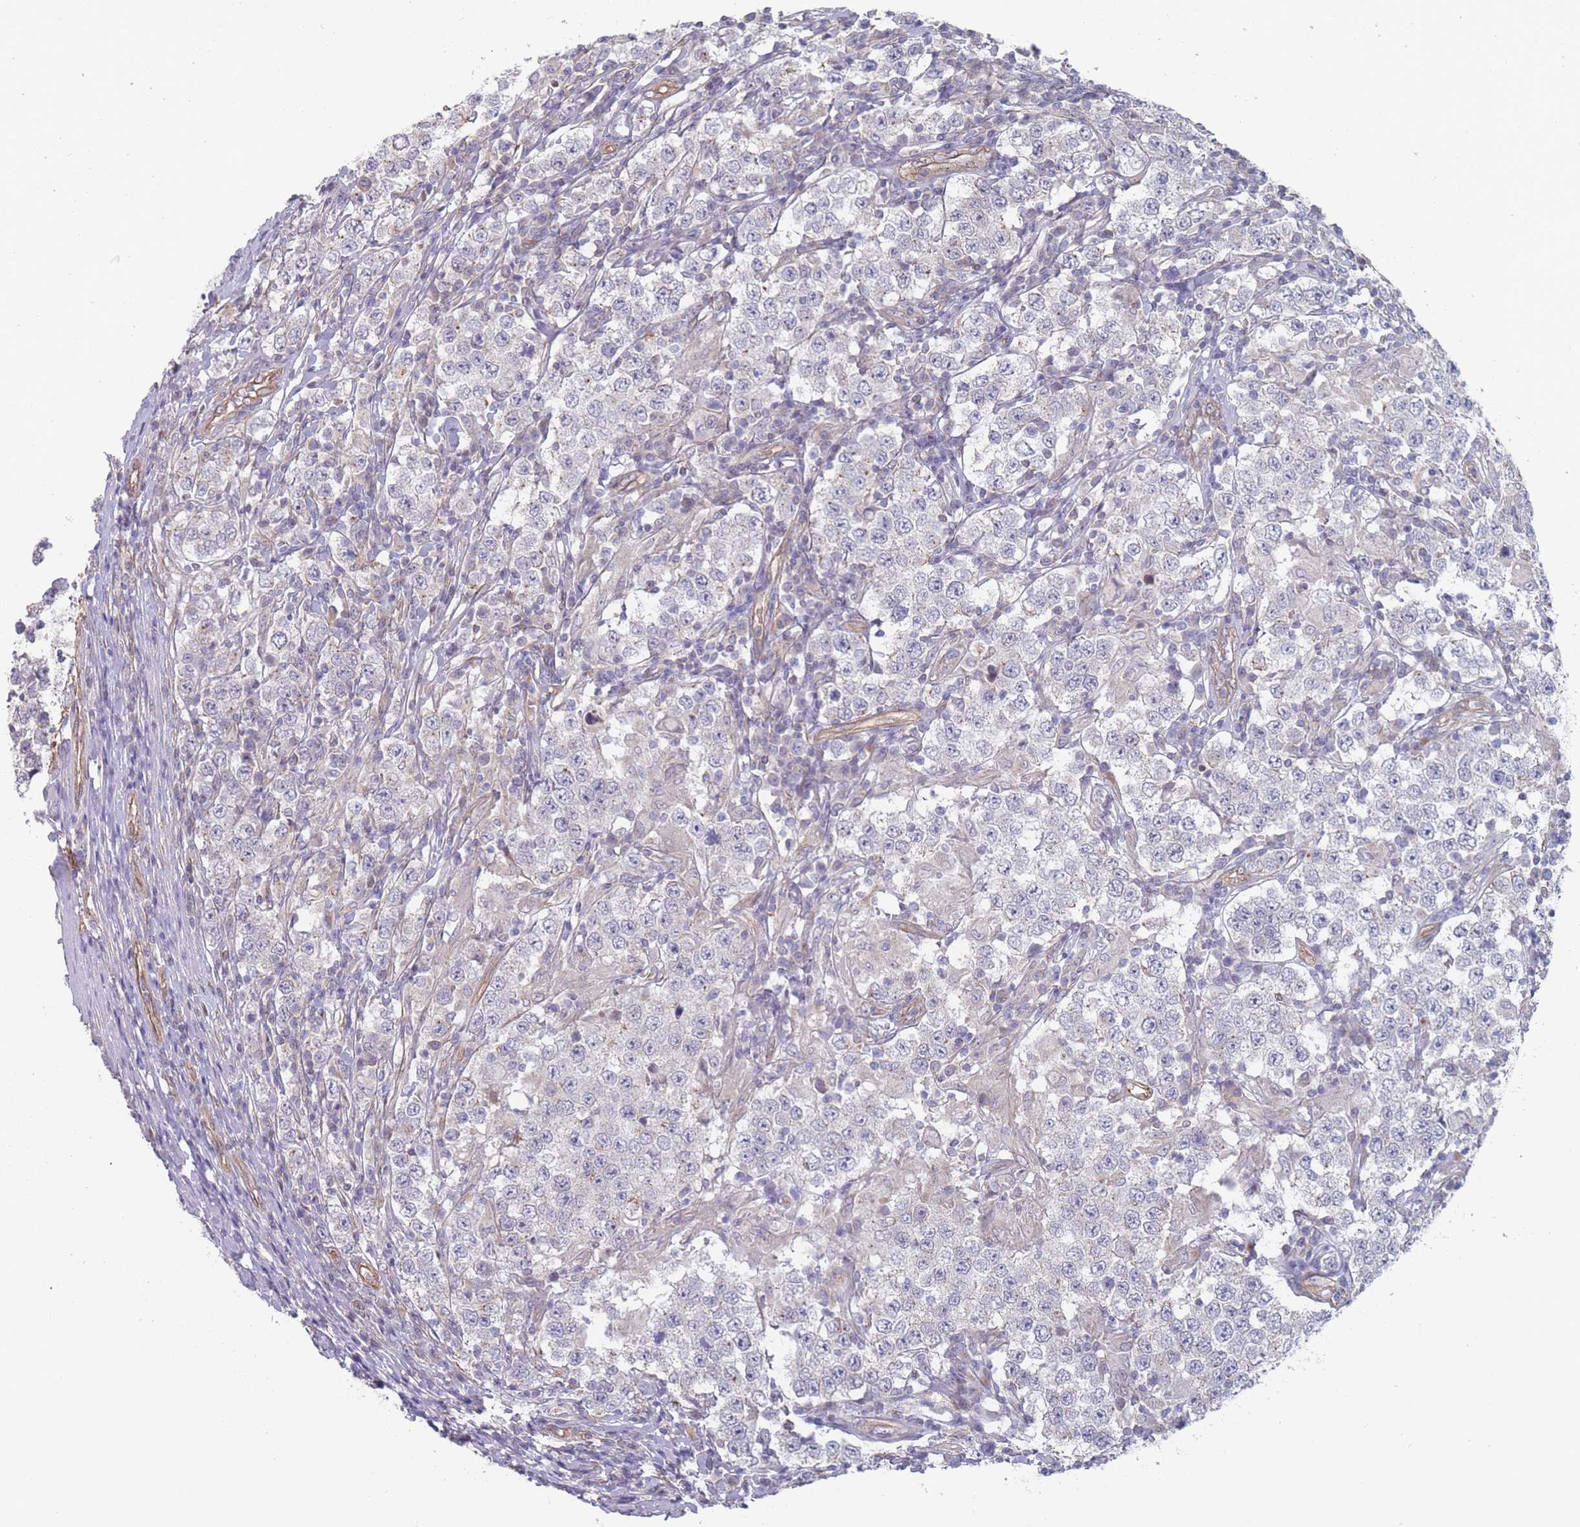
{"staining": {"intensity": "negative", "quantity": "none", "location": "none"}, "tissue": "testis cancer", "cell_type": "Tumor cells", "image_type": "cancer", "snomed": [{"axis": "morphology", "description": "Seminoma, NOS"}, {"axis": "morphology", "description": "Carcinoma, Embryonal, NOS"}, {"axis": "topography", "description": "Testis"}], "caption": "Immunohistochemistry (IHC) of human testis embryonal carcinoma reveals no staining in tumor cells.", "gene": "SLC1A6", "patient": {"sex": "male", "age": 41}}